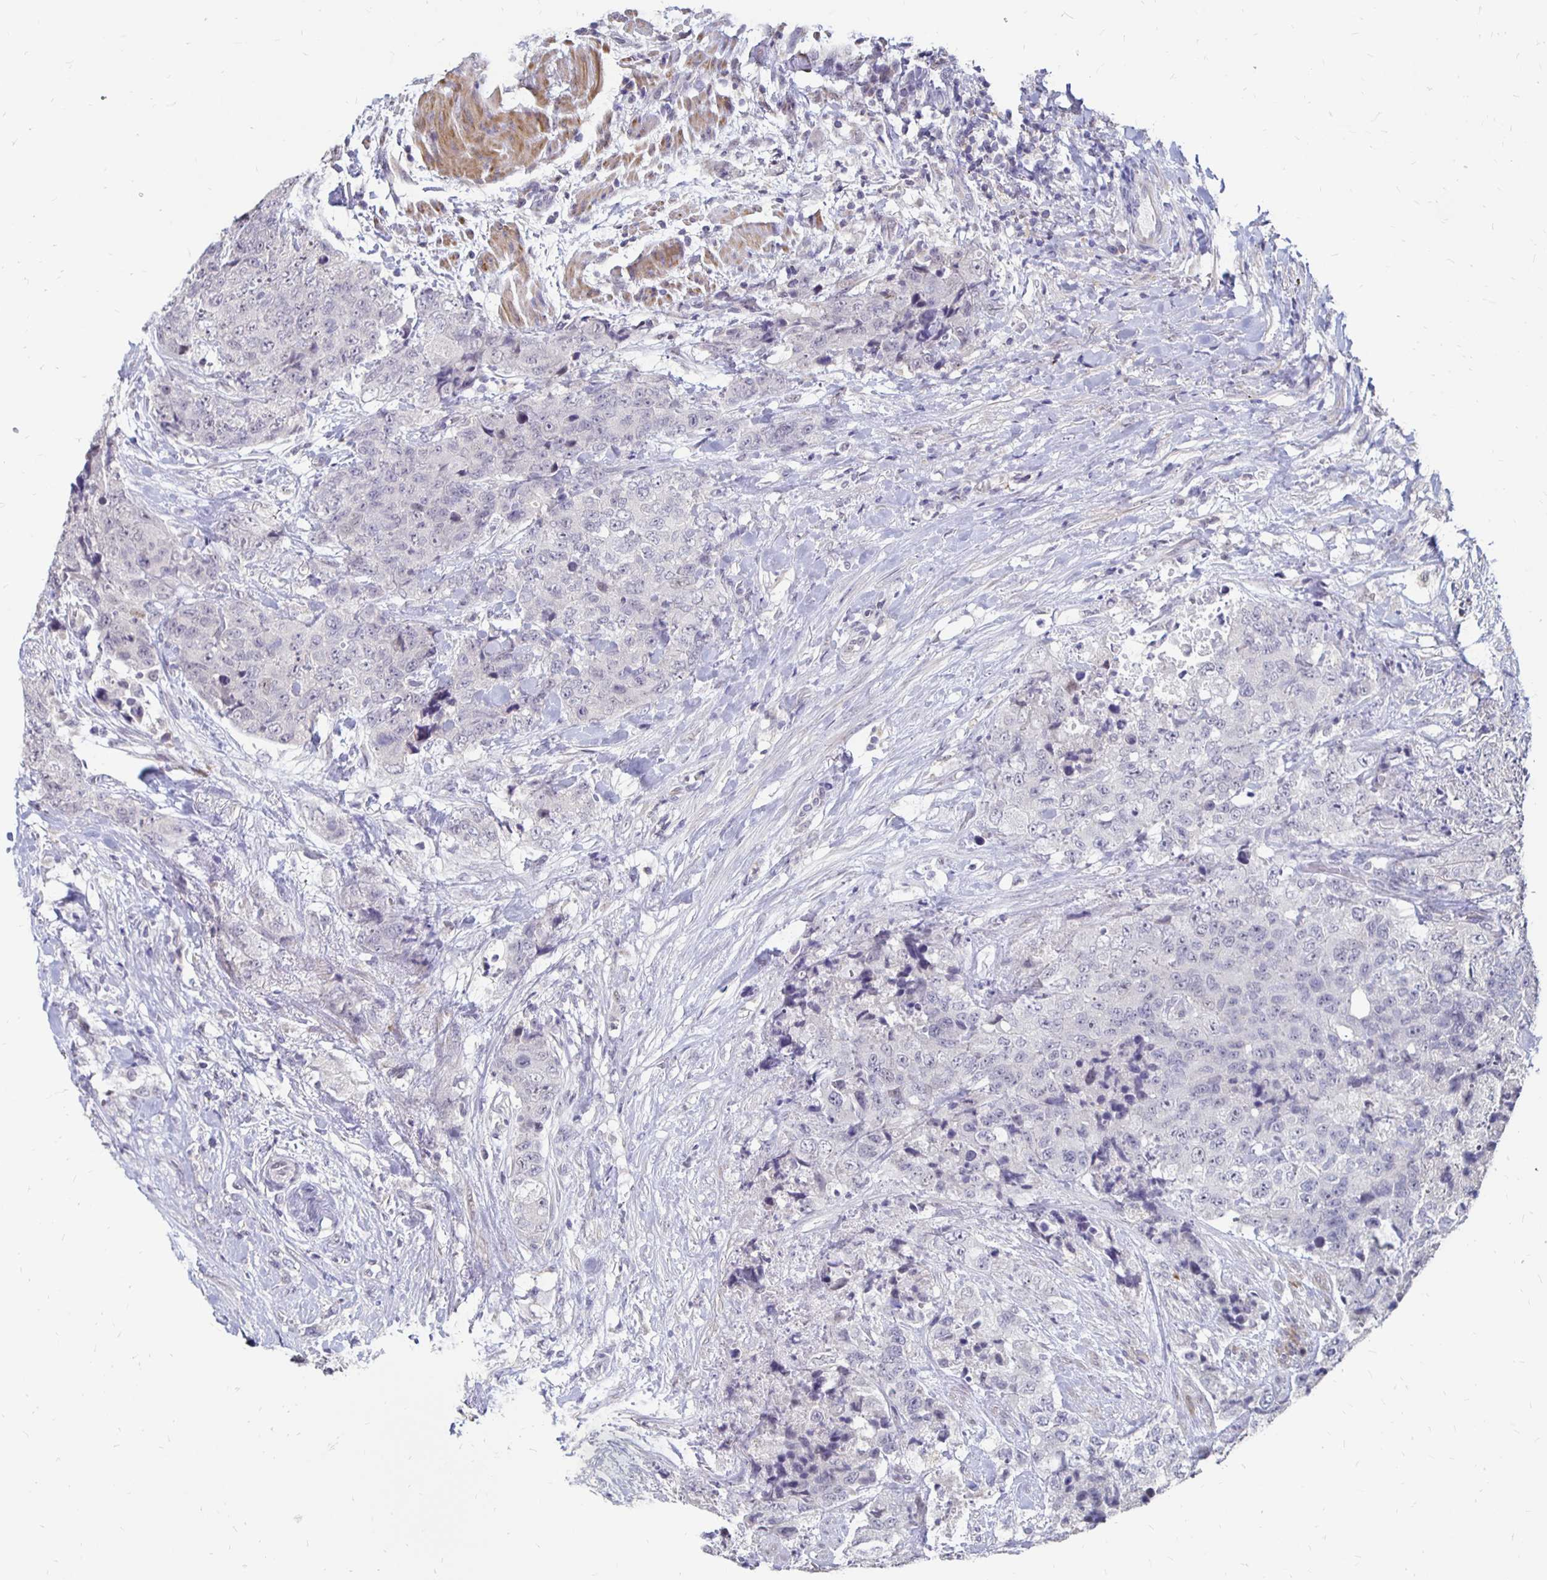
{"staining": {"intensity": "negative", "quantity": "none", "location": "none"}, "tissue": "urothelial cancer", "cell_type": "Tumor cells", "image_type": "cancer", "snomed": [{"axis": "morphology", "description": "Urothelial carcinoma, High grade"}, {"axis": "topography", "description": "Urinary bladder"}], "caption": "Immunohistochemistry of urothelial carcinoma (high-grade) displays no expression in tumor cells.", "gene": "ATOSB", "patient": {"sex": "female", "age": 78}}